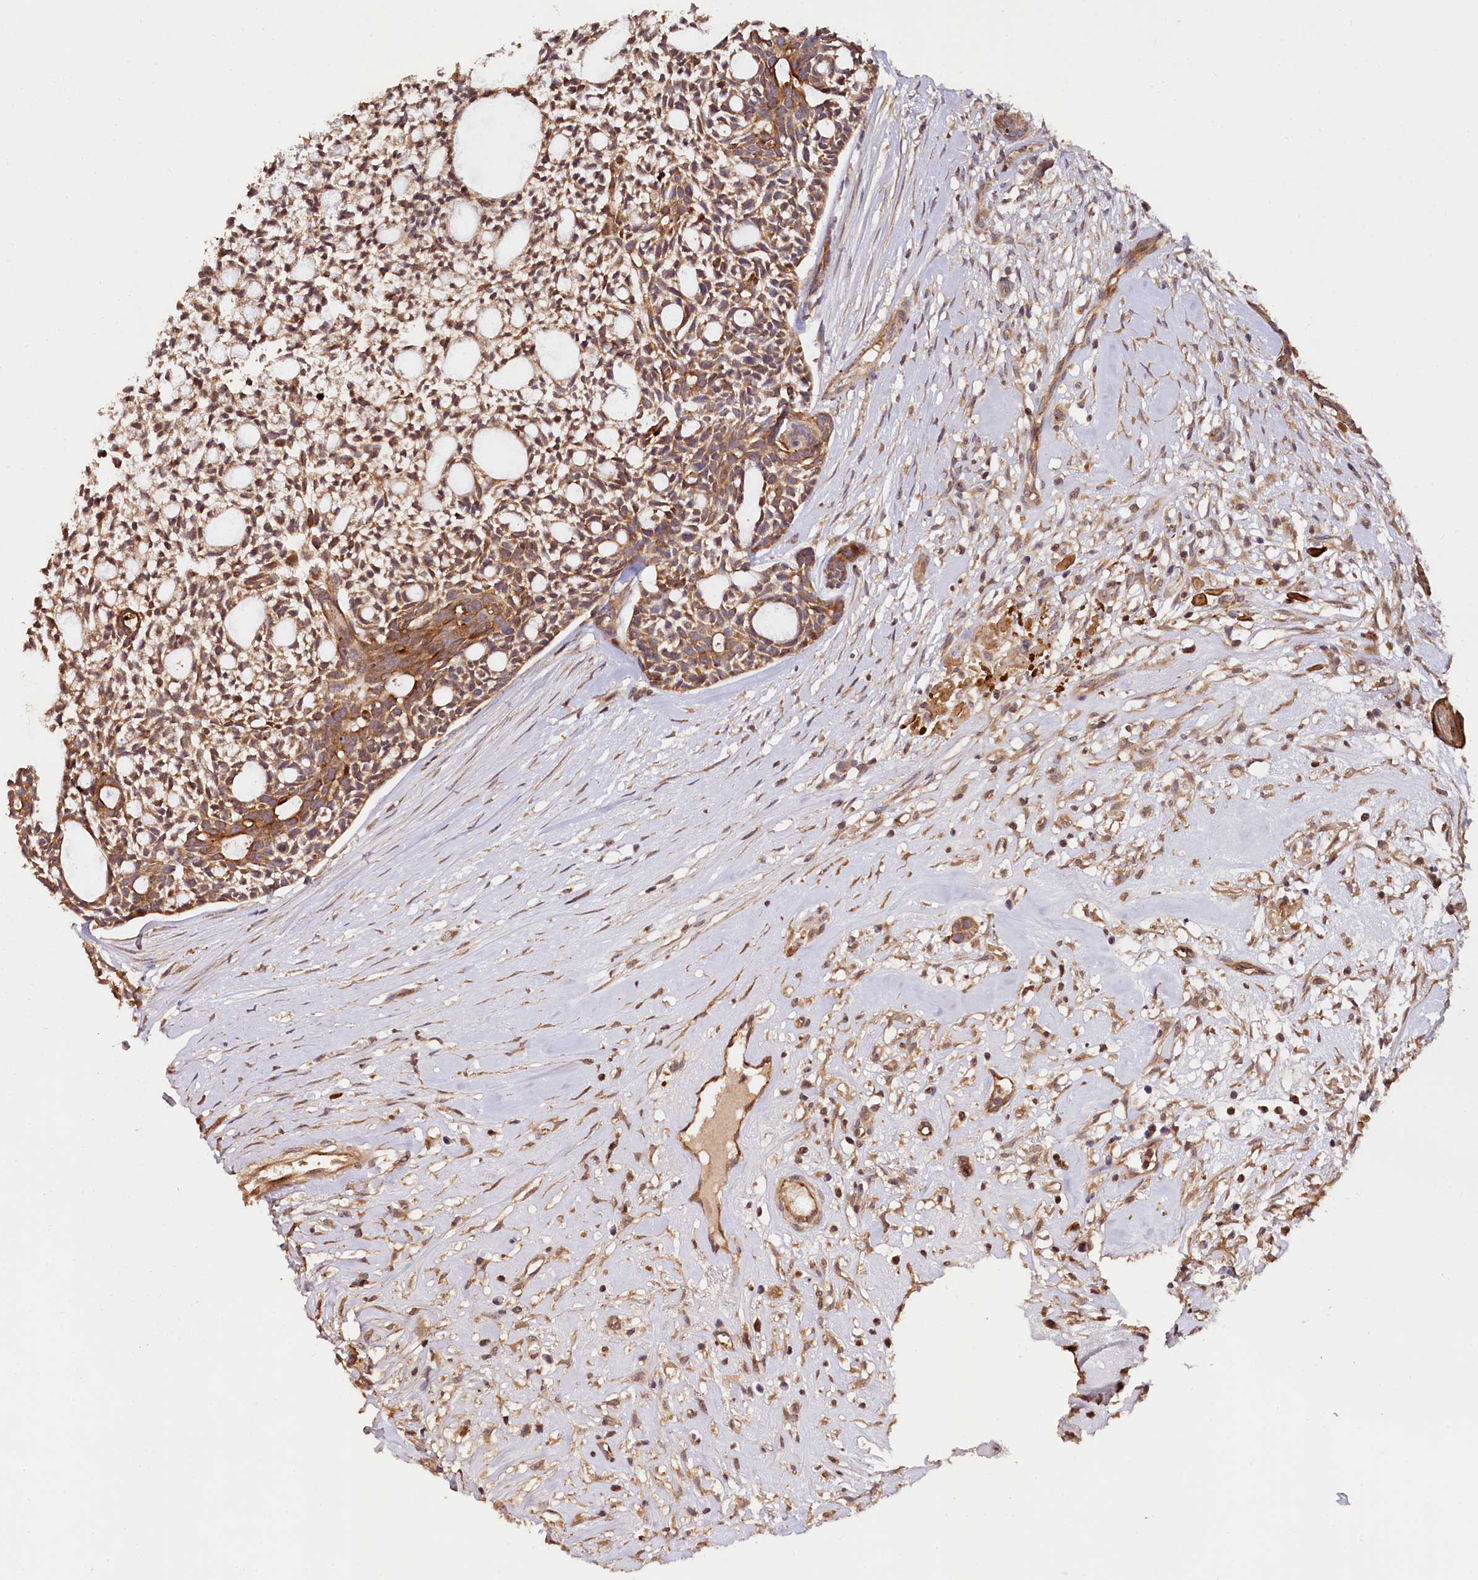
{"staining": {"intensity": "moderate", "quantity": ">75%", "location": "cytoplasmic/membranous"}, "tissue": "head and neck cancer", "cell_type": "Tumor cells", "image_type": "cancer", "snomed": [{"axis": "morphology", "description": "Adenocarcinoma, NOS"}, {"axis": "topography", "description": "Subcutis"}, {"axis": "topography", "description": "Head-Neck"}], "caption": "Head and neck adenocarcinoma was stained to show a protein in brown. There is medium levels of moderate cytoplasmic/membranous expression in about >75% of tumor cells. (DAB = brown stain, brightfield microscopy at high magnification).", "gene": "RASSF1", "patient": {"sex": "female", "age": 73}}